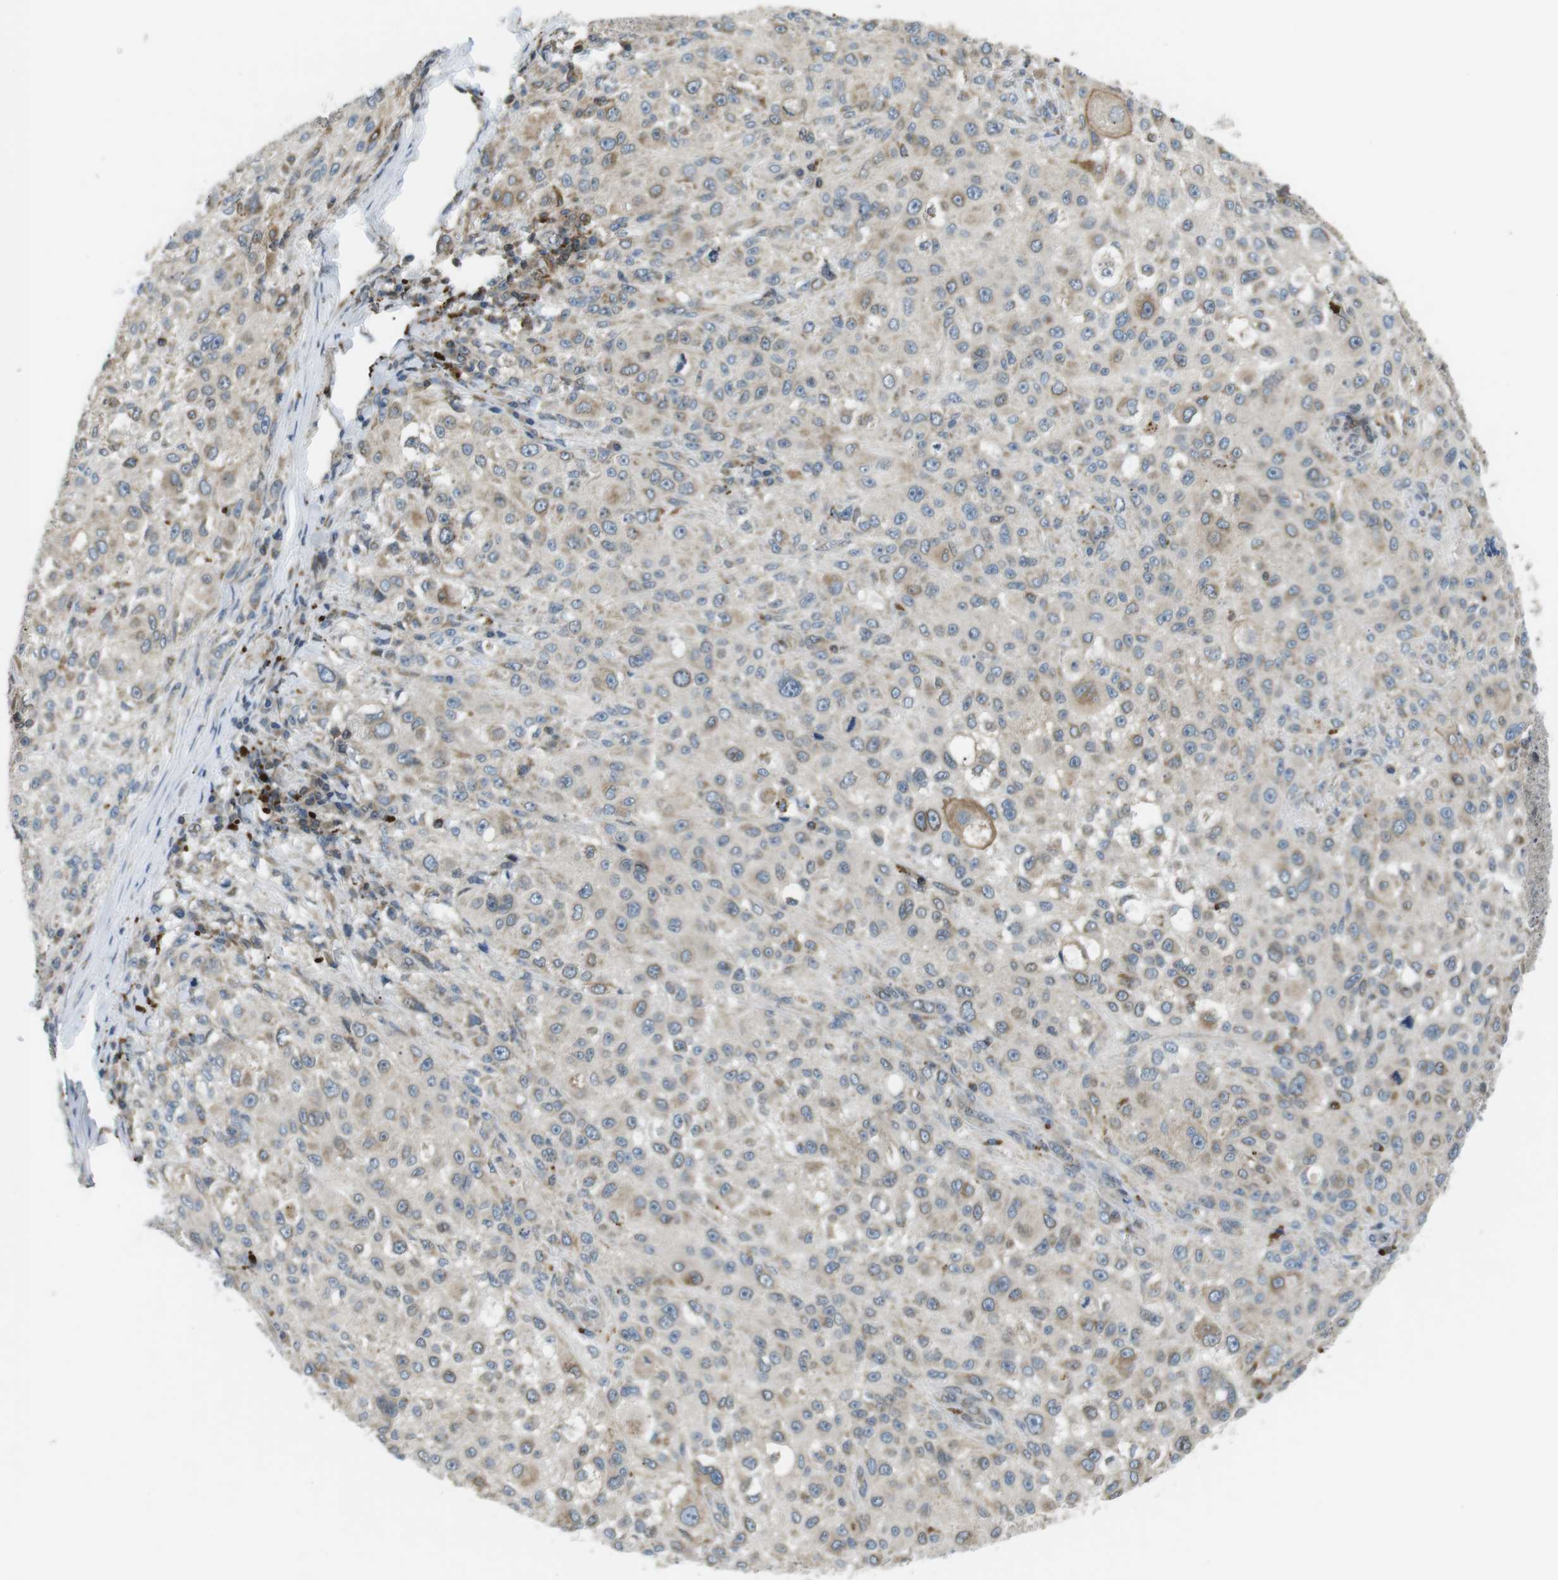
{"staining": {"intensity": "weak", "quantity": "<25%", "location": "cytoplasmic/membranous,nuclear"}, "tissue": "melanoma", "cell_type": "Tumor cells", "image_type": "cancer", "snomed": [{"axis": "morphology", "description": "Necrosis, NOS"}, {"axis": "morphology", "description": "Malignant melanoma, NOS"}, {"axis": "topography", "description": "Skin"}], "caption": "DAB (3,3'-diaminobenzidine) immunohistochemical staining of human melanoma reveals no significant staining in tumor cells.", "gene": "TMX4", "patient": {"sex": "female", "age": 87}}